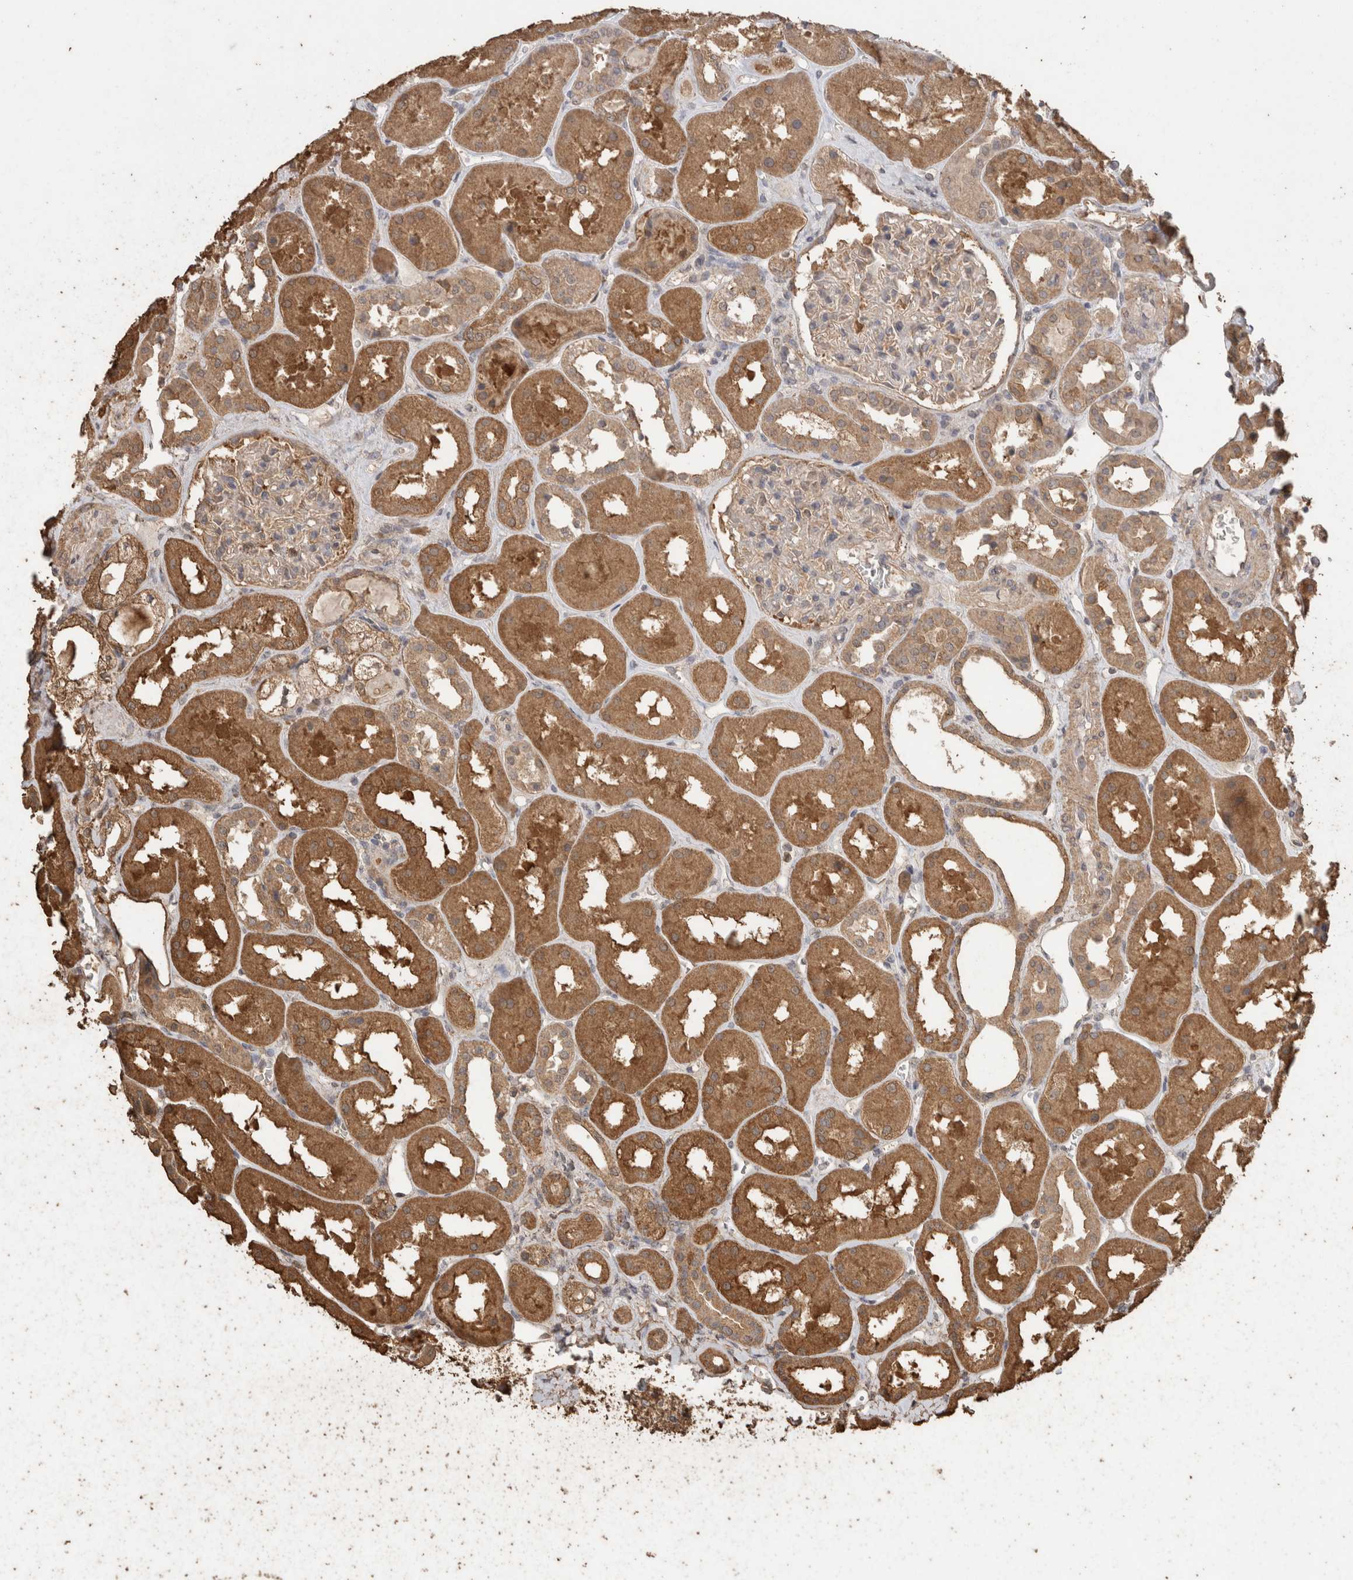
{"staining": {"intensity": "weak", "quantity": "<25%", "location": "cytoplasmic/membranous"}, "tissue": "kidney", "cell_type": "Cells in glomeruli", "image_type": "normal", "snomed": [{"axis": "morphology", "description": "Normal tissue, NOS"}, {"axis": "topography", "description": "Kidney"}], "caption": "This is an immunohistochemistry (IHC) histopathology image of normal kidney. There is no positivity in cells in glomeruli.", "gene": "CX3CL1", "patient": {"sex": "male", "age": 70}}